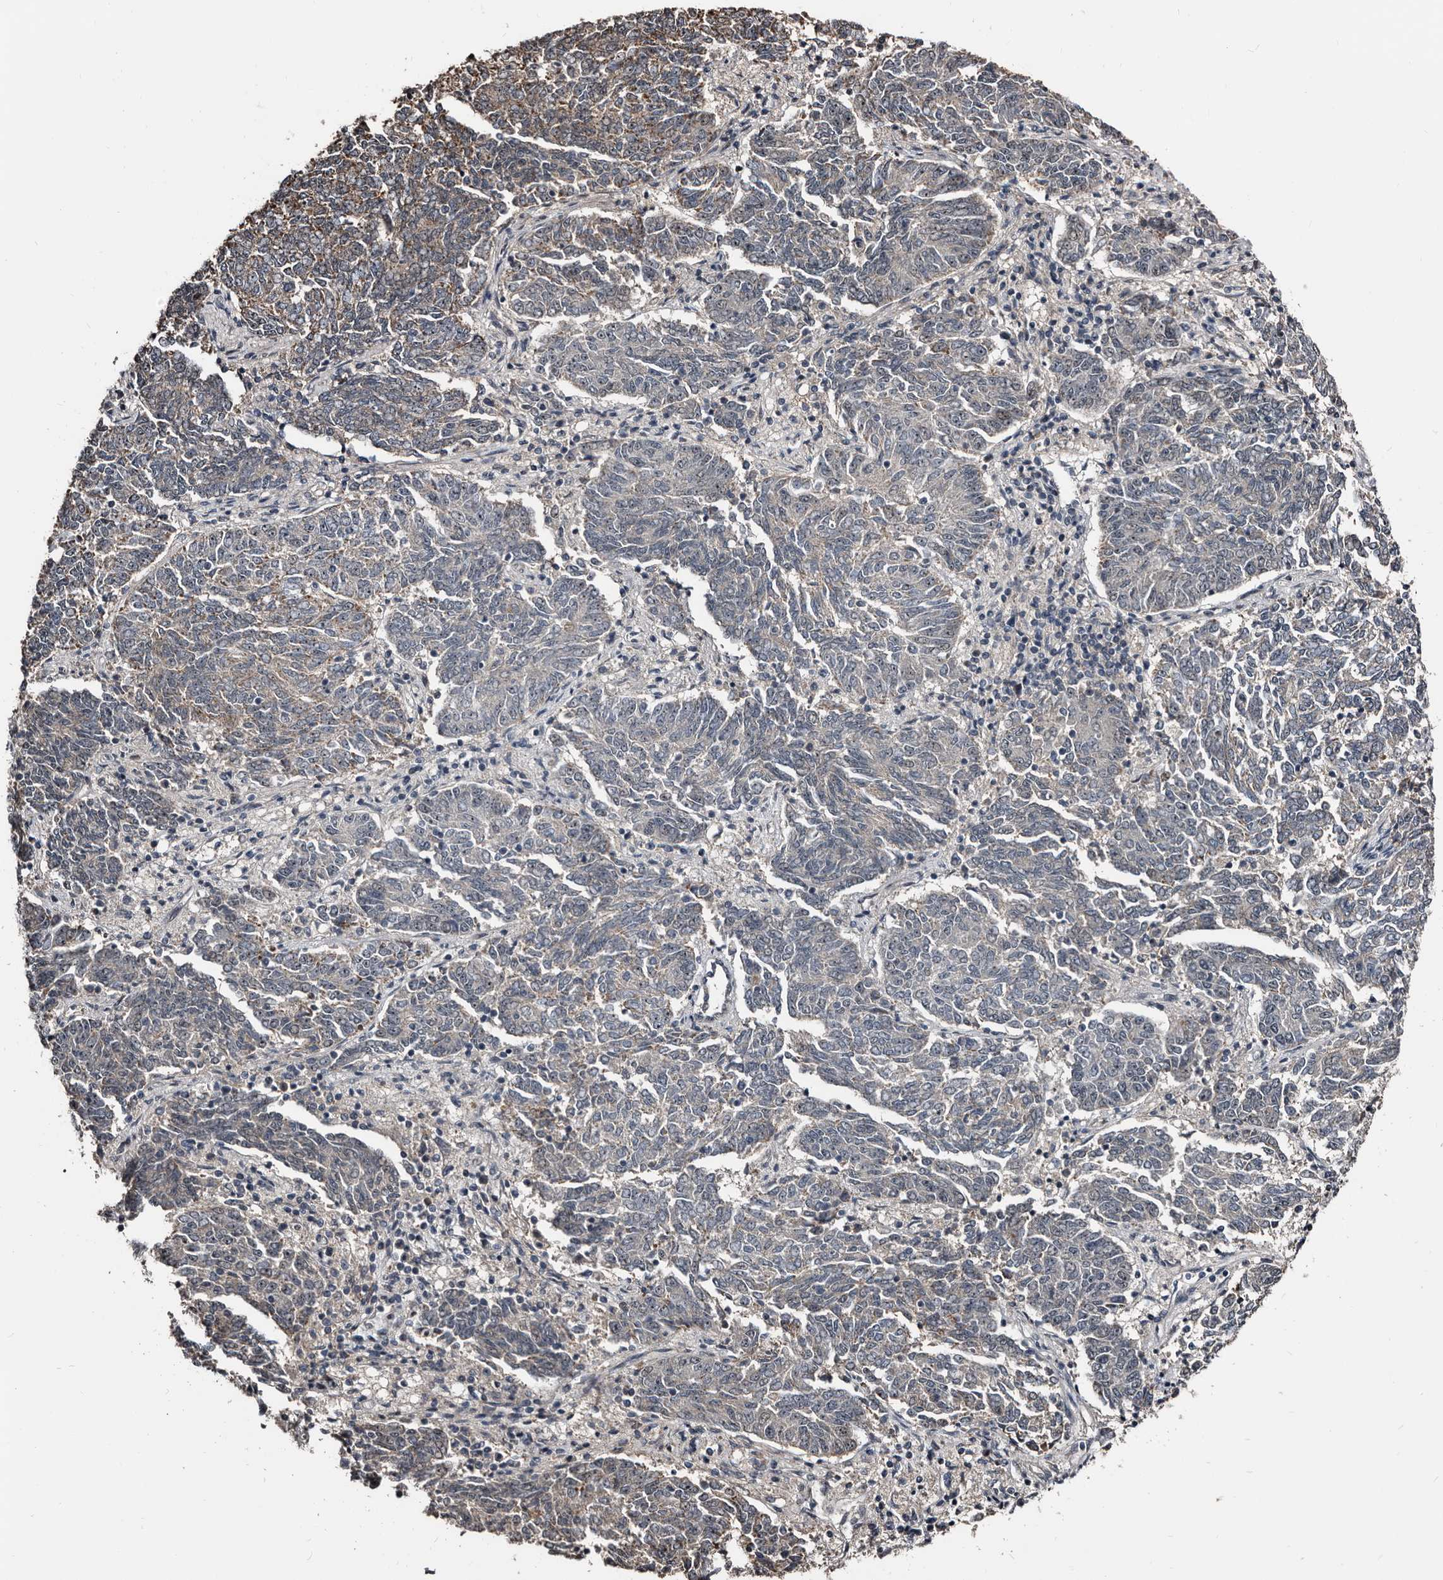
{"staining": {"intensity": "weak", "quantity": "<25%", "location": "cytoplasmic/membranous"}, "tissue": "endometrial cancer", "cell_type": "Tumor cells", "image_type": "cancer", "snomed": [{"axis": "morphology", "description": "Adenocarcinoma, NOS"}, {"axis": "topography", "description": "Endometrium"}], "caption": "There is no significant expression in tumor cells of endometrial cancer.", "gene": "DHPS", "patient": {"sex": "female", "age": 80}}